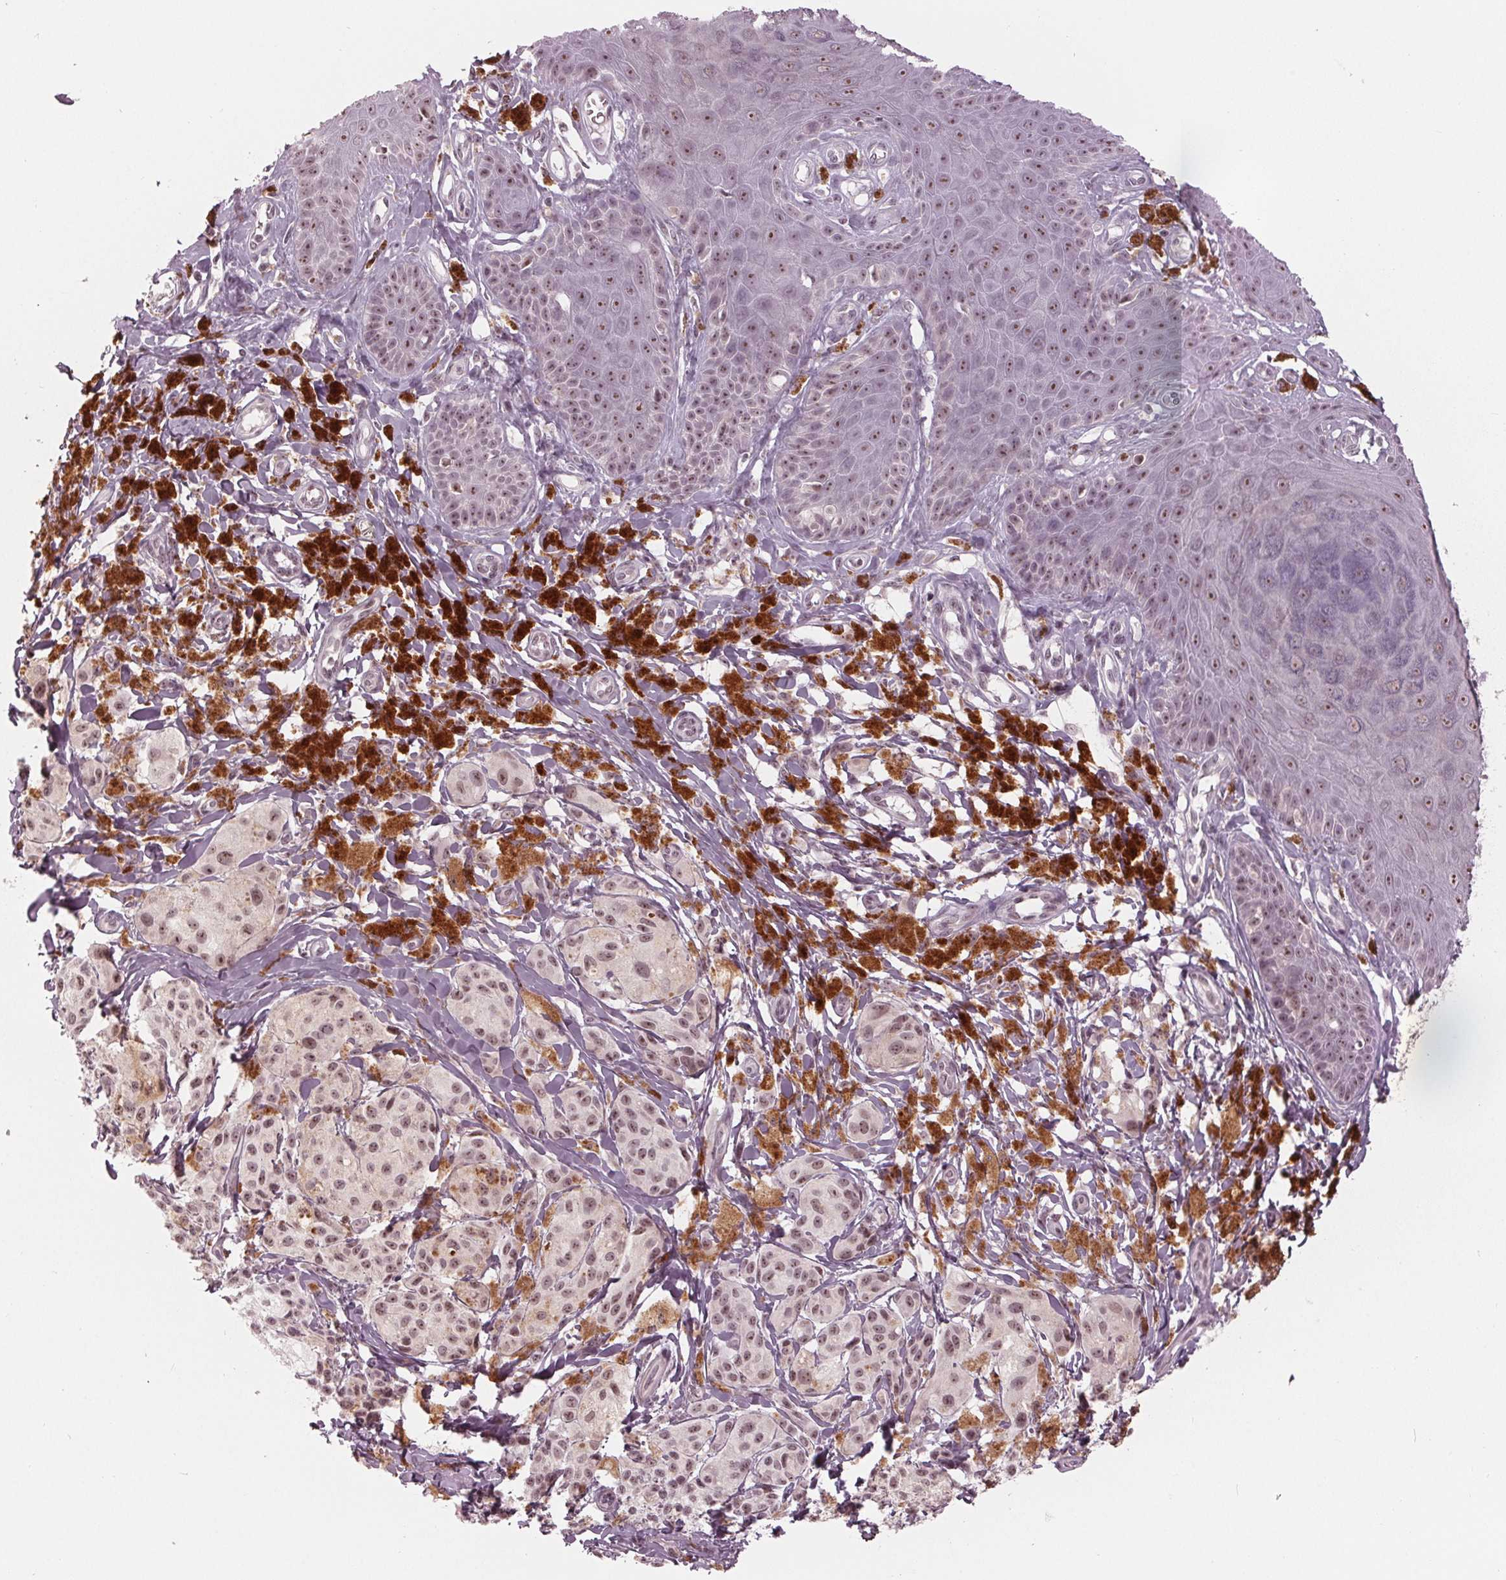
{"staining": {"intensity": "moderate", "quantity": ">75%", "location": "nuclear"}, "tissue": "melanoma", "cell_type": "Tumor cells", "image_type": "cancer", "snomed": [{"axis": "morphology", "description": "Malignant melanoma, NOS"}, {"axis": "topography", "description": "Skin"}], "caption": "IHC (DAB (3,3'-diaminobenzidine)) staining of human melanoma reveals moderate nuclear protein positivity in about >75% of tumor cells. The staining was performed using DAB (3,3'-diaminobenzidine), with brown indicating positive protein expression. Nuclei are stained blue with hematoxylin.", "gene": "SLX4", "patient": {"sex": "female", "age": 80}}